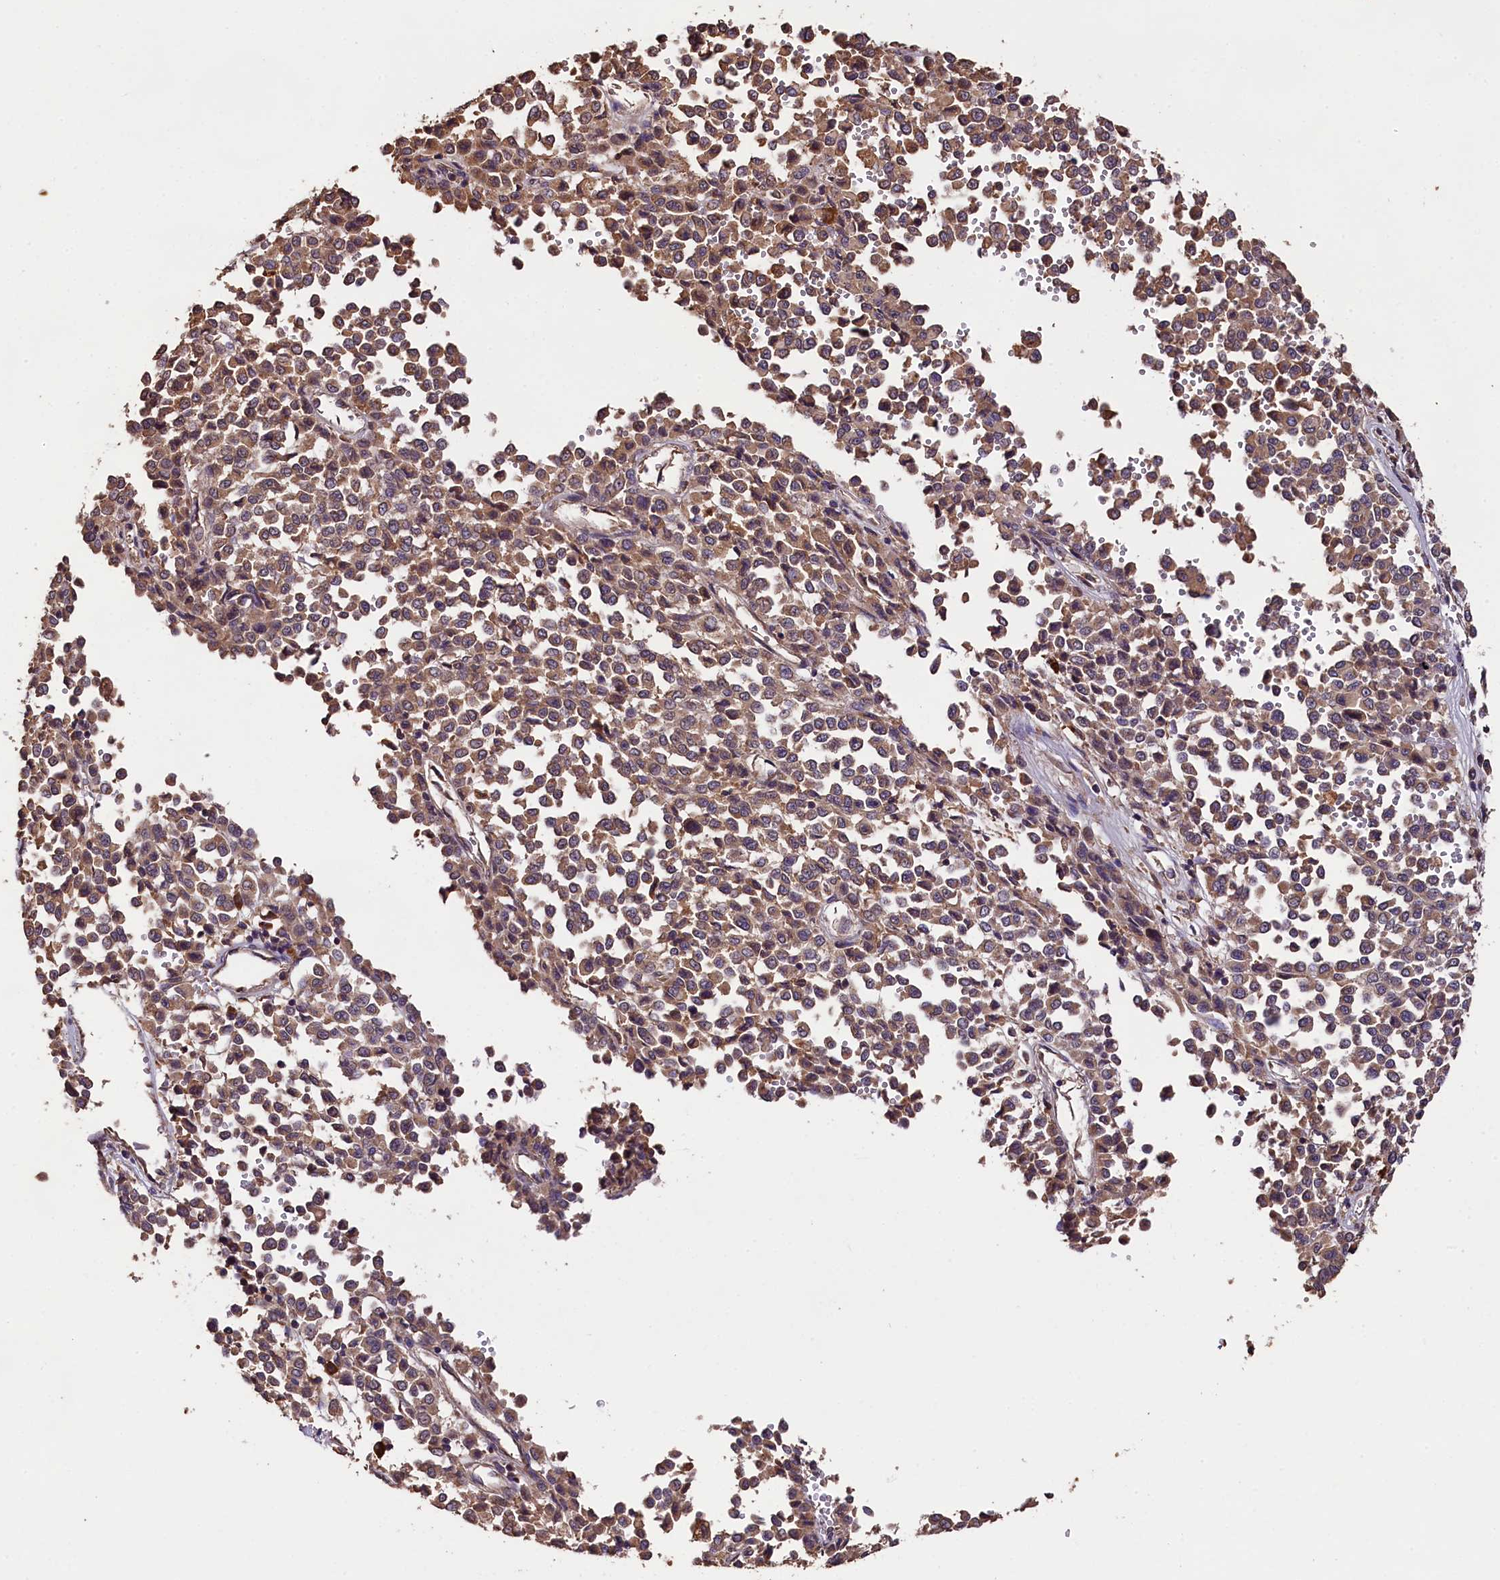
{"staining": {"intensity": "moderate", "quantity": ">75%", "location": "cytoplasmic/membranous"}, "tissue": "melanoma", "cell_type": "Tumor cells", "image_type": "cancer", "snomed": [{"axis": "morphology", "description": "Malignant melanoma, Metastatic site"}, {"axis": "topography", "description": "Pancreas"}], "caption": "Moderate cytoplasmic/membranous staining for a protein is present in approximately >75% of tumor cells of malignant melanoma (metastatic site) using immunohistochemistry.", "gene": "ENKD1", "patient": {"sex": "female", "age": 30}}